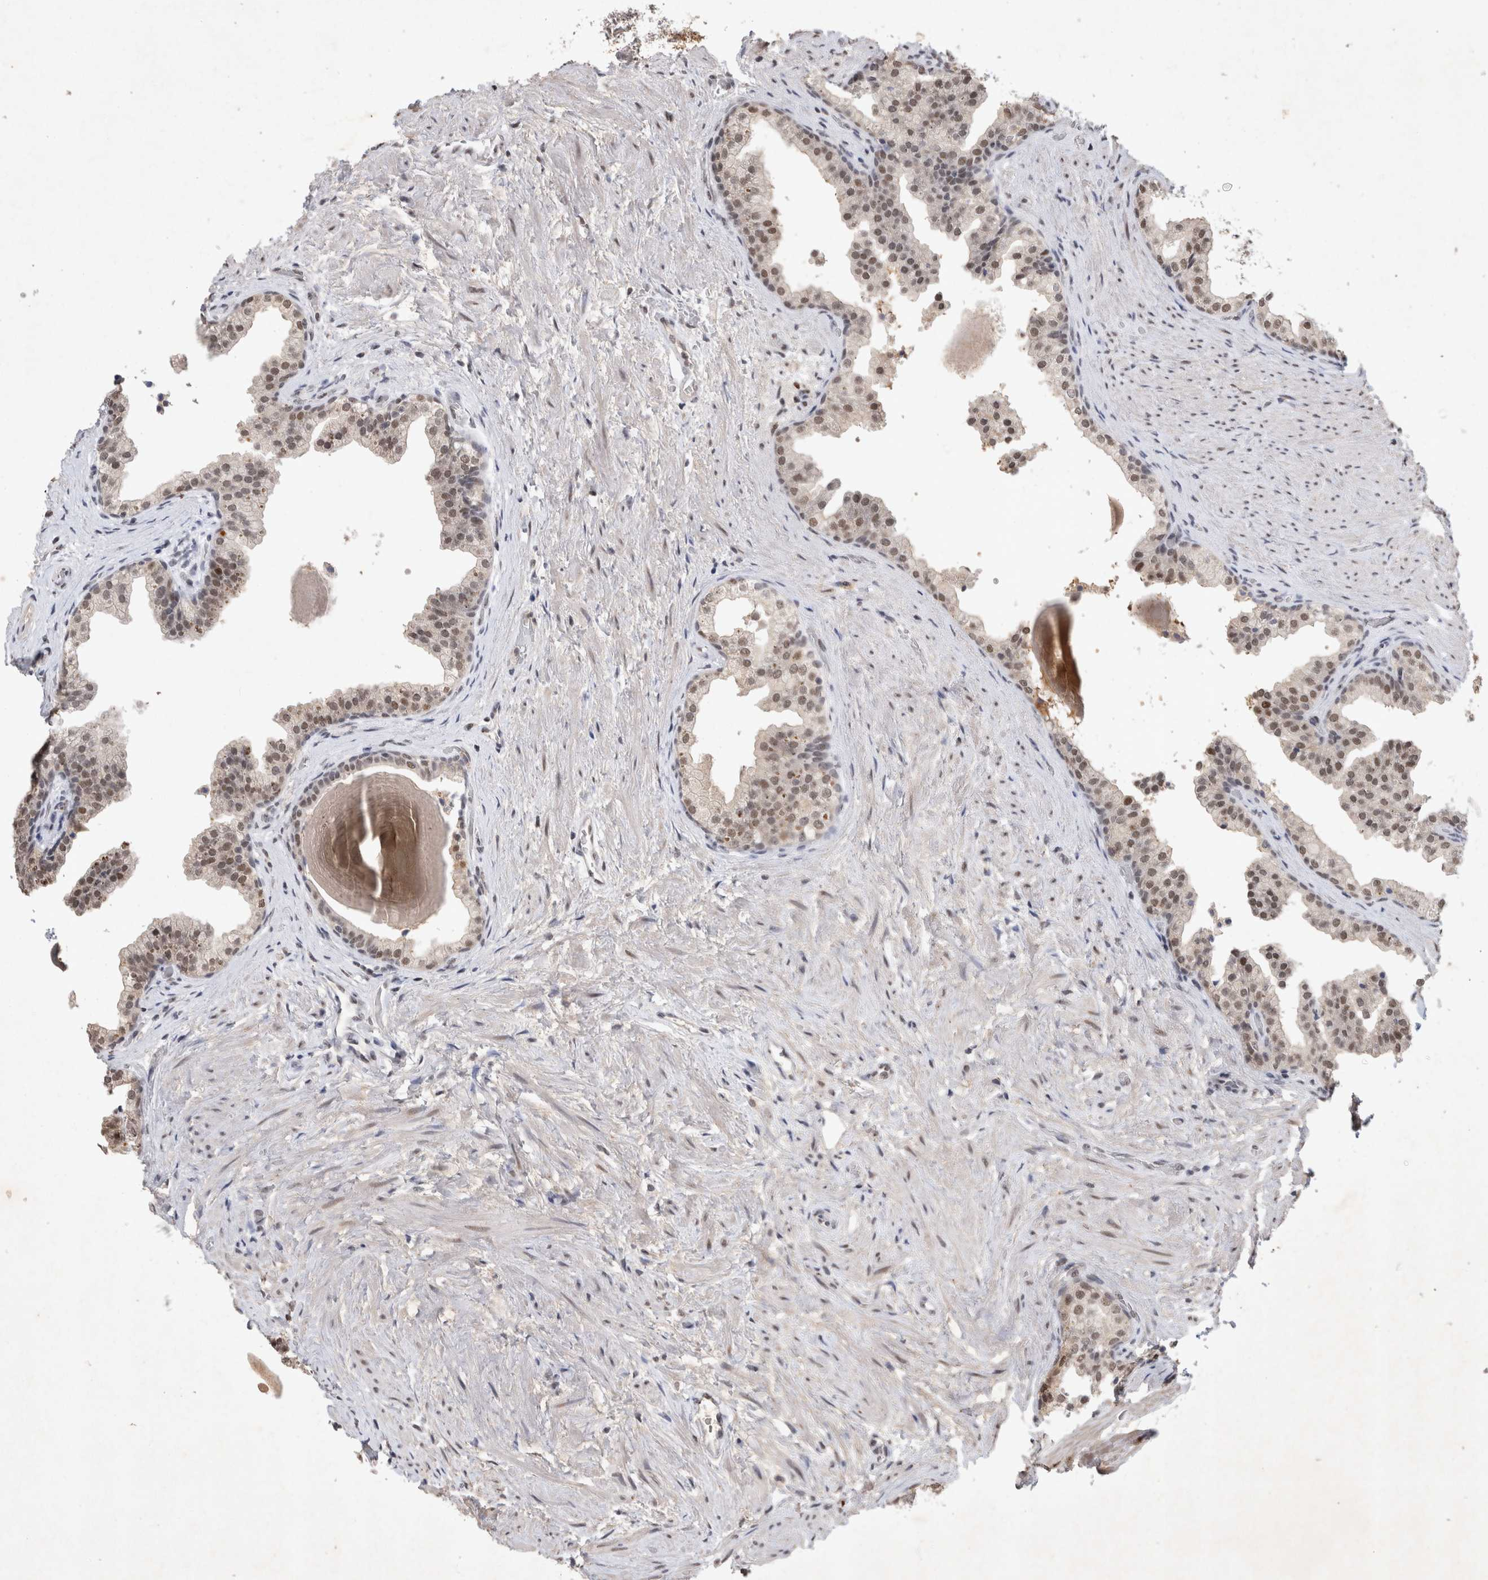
{"staining": {"intensity": "weak", "quantity": ">75%", "location": "nuclear"}, "tissue": "prostate", "cell_type": "Glandular cells", "image_type": "normal", "snomed": [{"axis": "morphology", "description": "Normal tissue, NOS"}, {"axis": "topography", "description": "Prostate"}], "caption": "Immunohistochemical staining of normal human prostate reveals >75% levels of weak nuclear protein staining in approximately >75% of glandular cells. (IHC, brightfield microscopy, high magnification).", "gene": "XRCC5", "patient": {"sex": "male", "age": 48}}